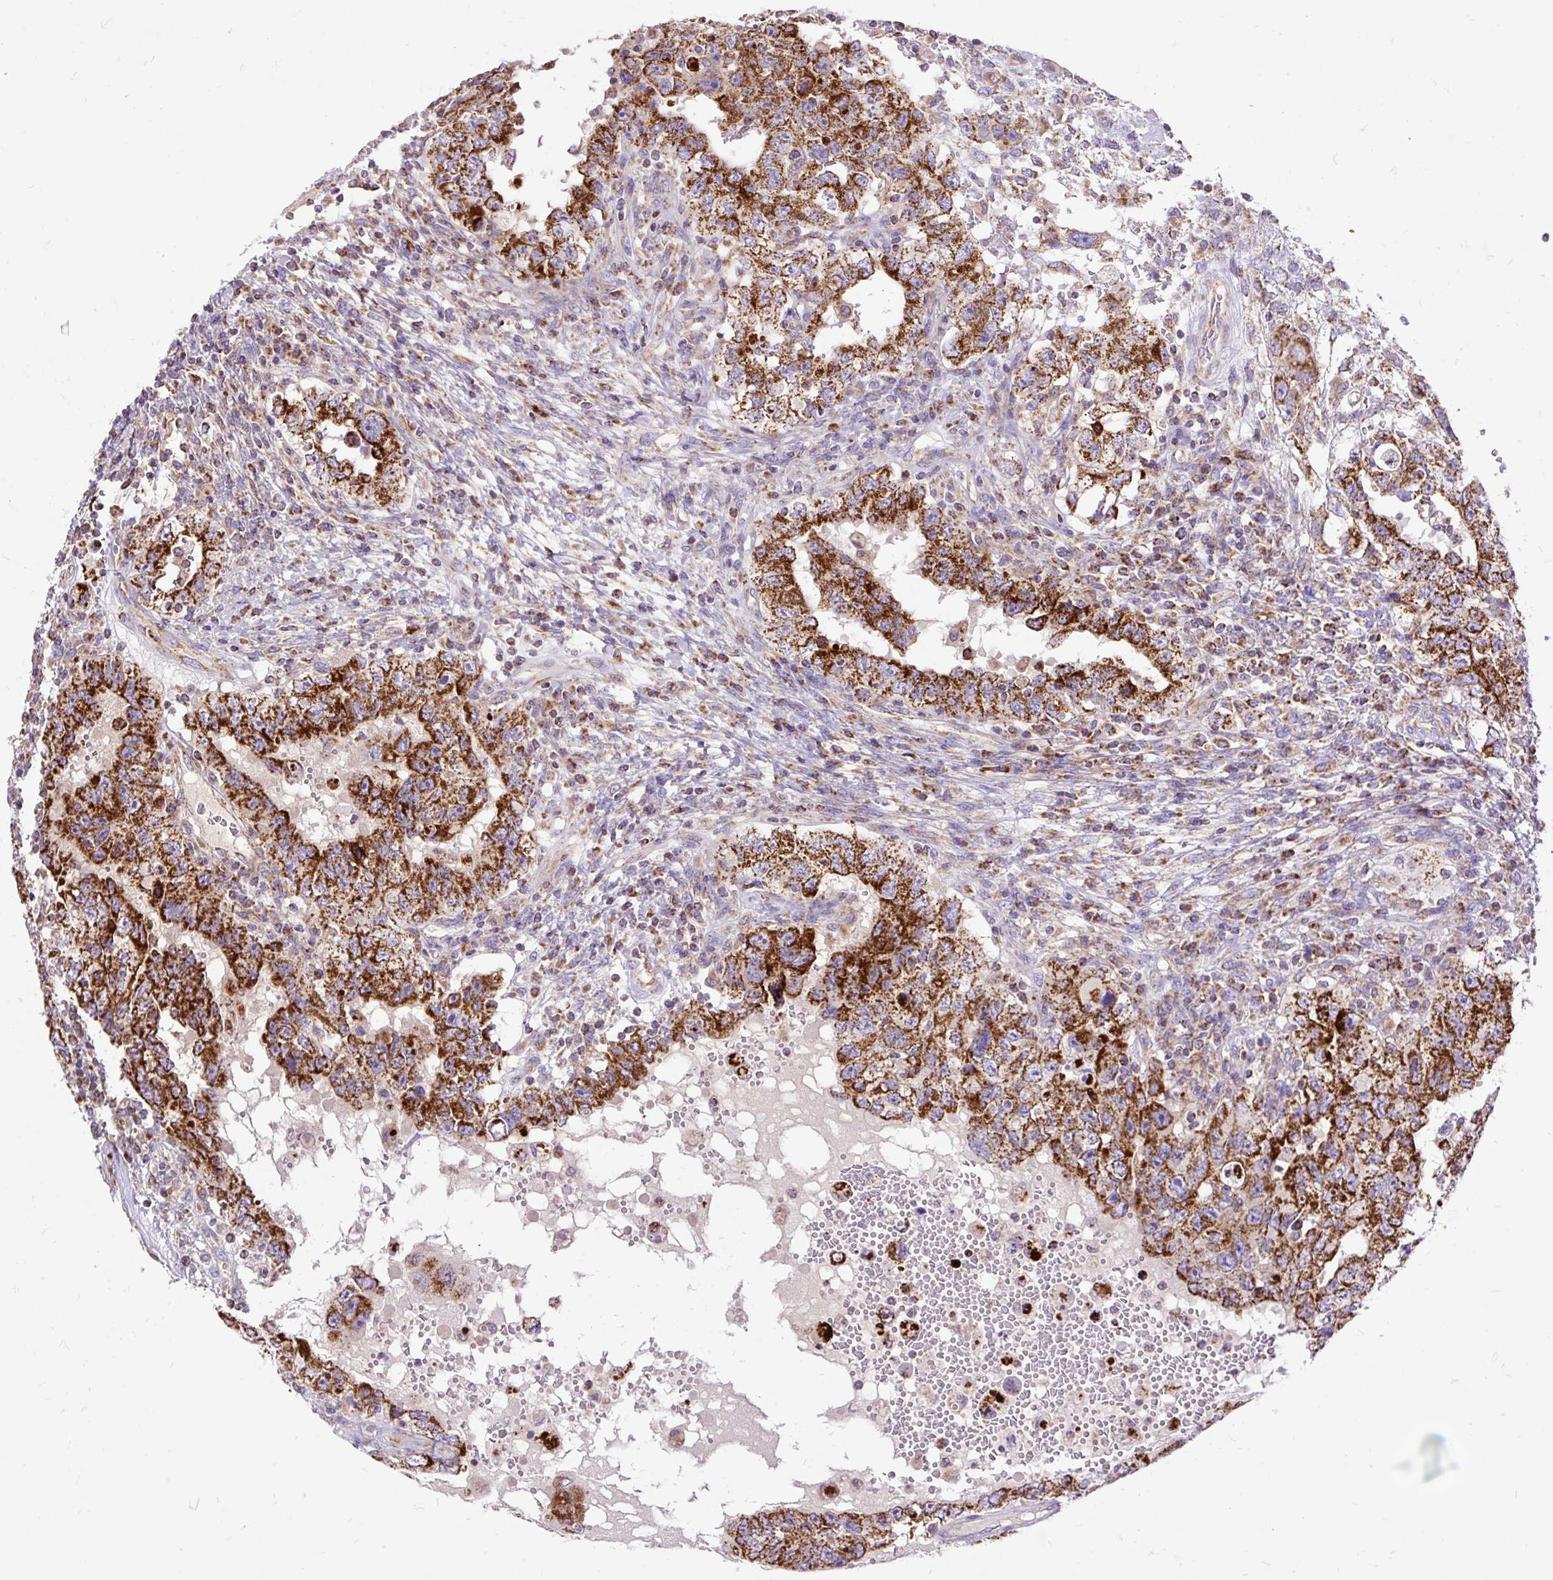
{"staining": {"intensity": "strong", "quantity": ">75%", "location": "cytoplasmic/membranous"}, "tissue": "testis cancer", "cell_type": "Tumor cells", "image_type": "cancer", "snomed": [{"axis": "morphology", "description": "Carcinoma, Embryonal, NOS"}, {"axis": "topography", "description": "Testis"}], "caption": "Human embryonal carcinoma (testis) stained with a protein marker displays strong staining in tumor cells.", "gene": "TOMM40", "patient": {"sex": "male", "age": 26}}